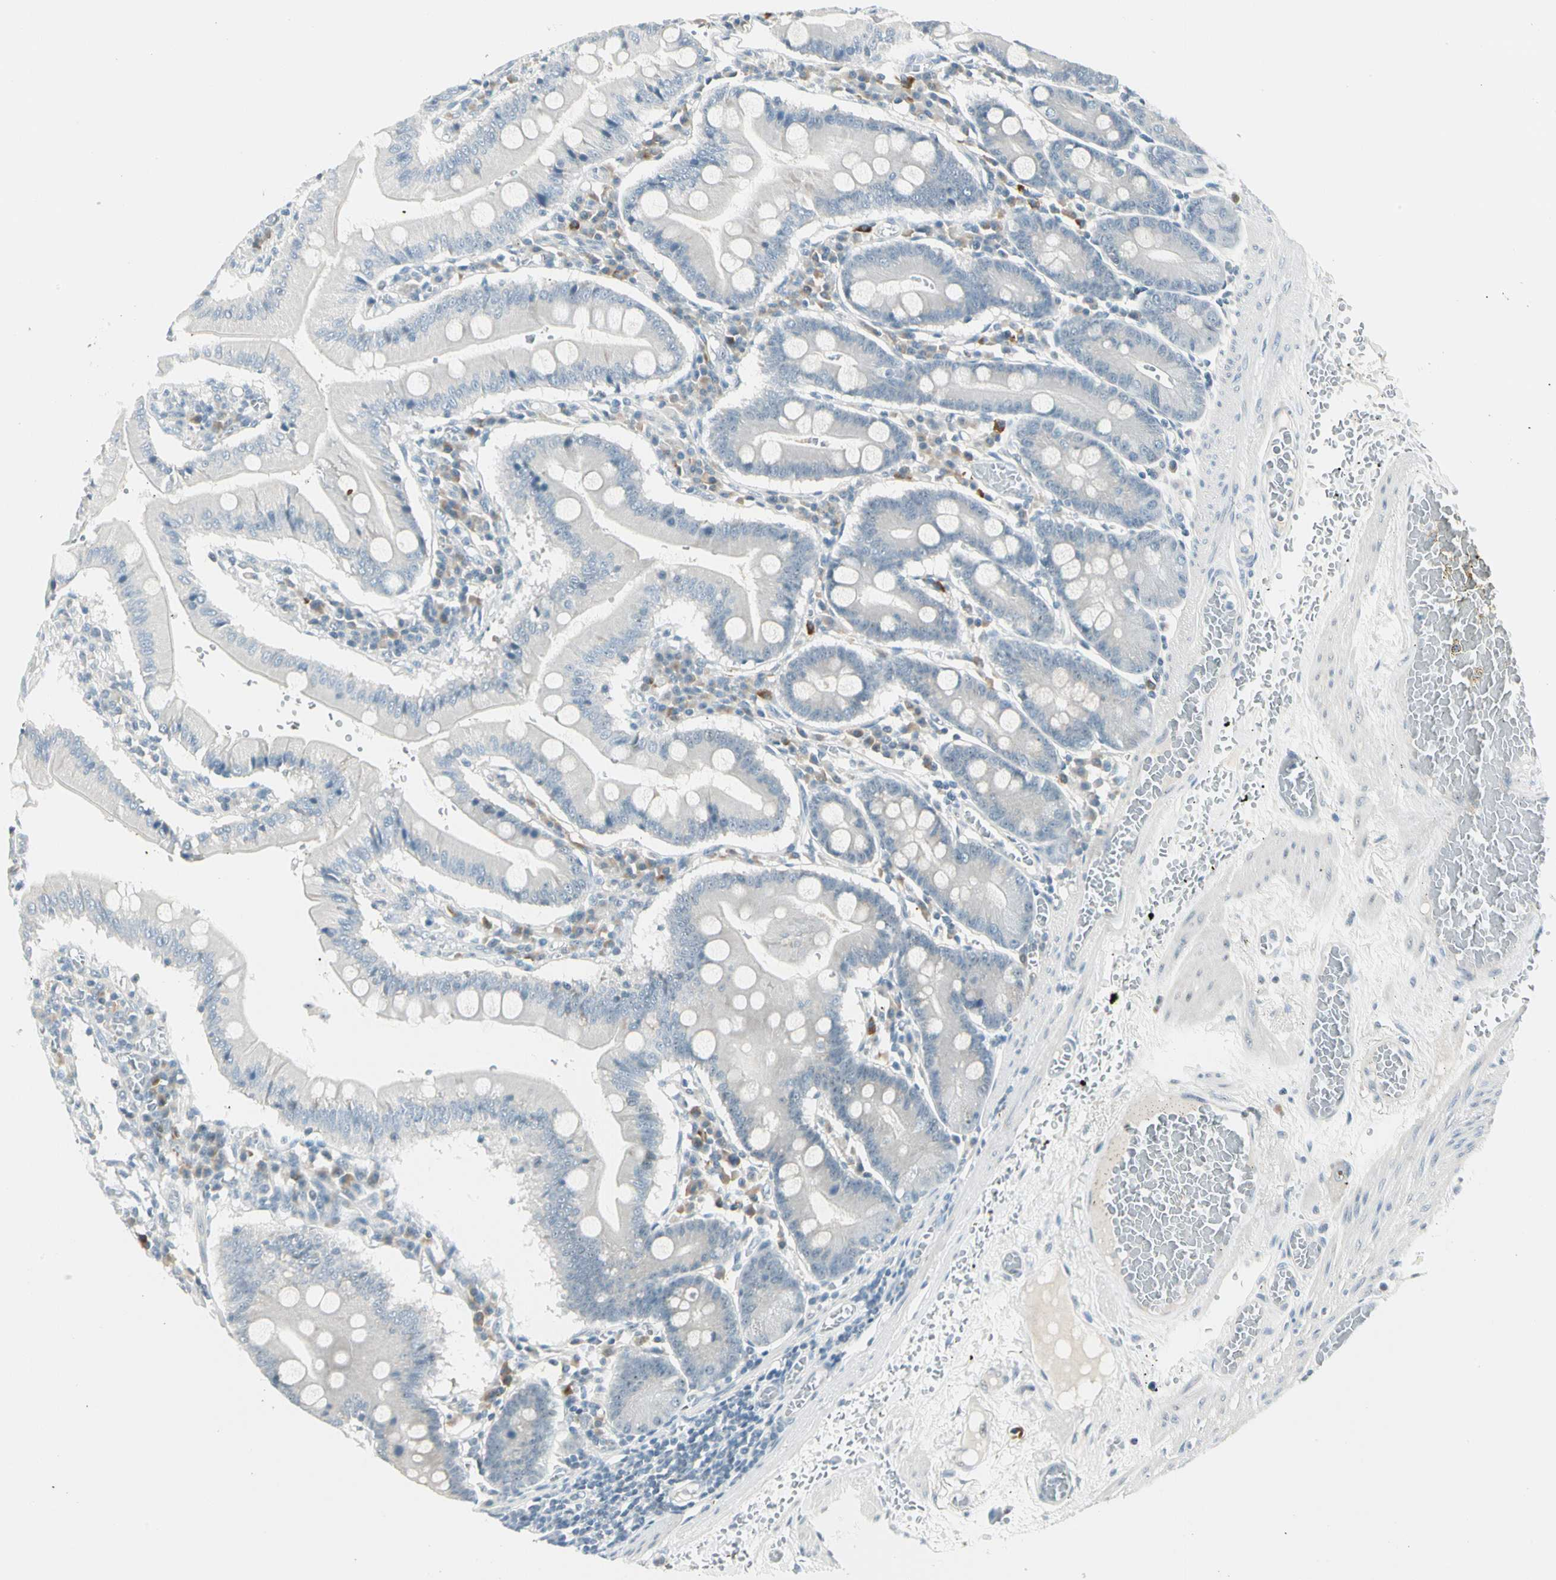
{"staining": {"intensity": "negative", "quantity": "none", "location": "none"}, "tissue": "small intestine", "cell_type": "Glandular cells", "image_type": "normal", "snomed": [{"axis": "morphology", "description": "Normal tissue, NOS"}, {"axis": "topography", "description": "Small intestine"}], "caption": "This is a image of immunohistochemistry staining of benign small intestine, which shows no positivity in glandular cells.", "gene": "ZSCAN1", "patient": {"sex": "male", "age": 71}}